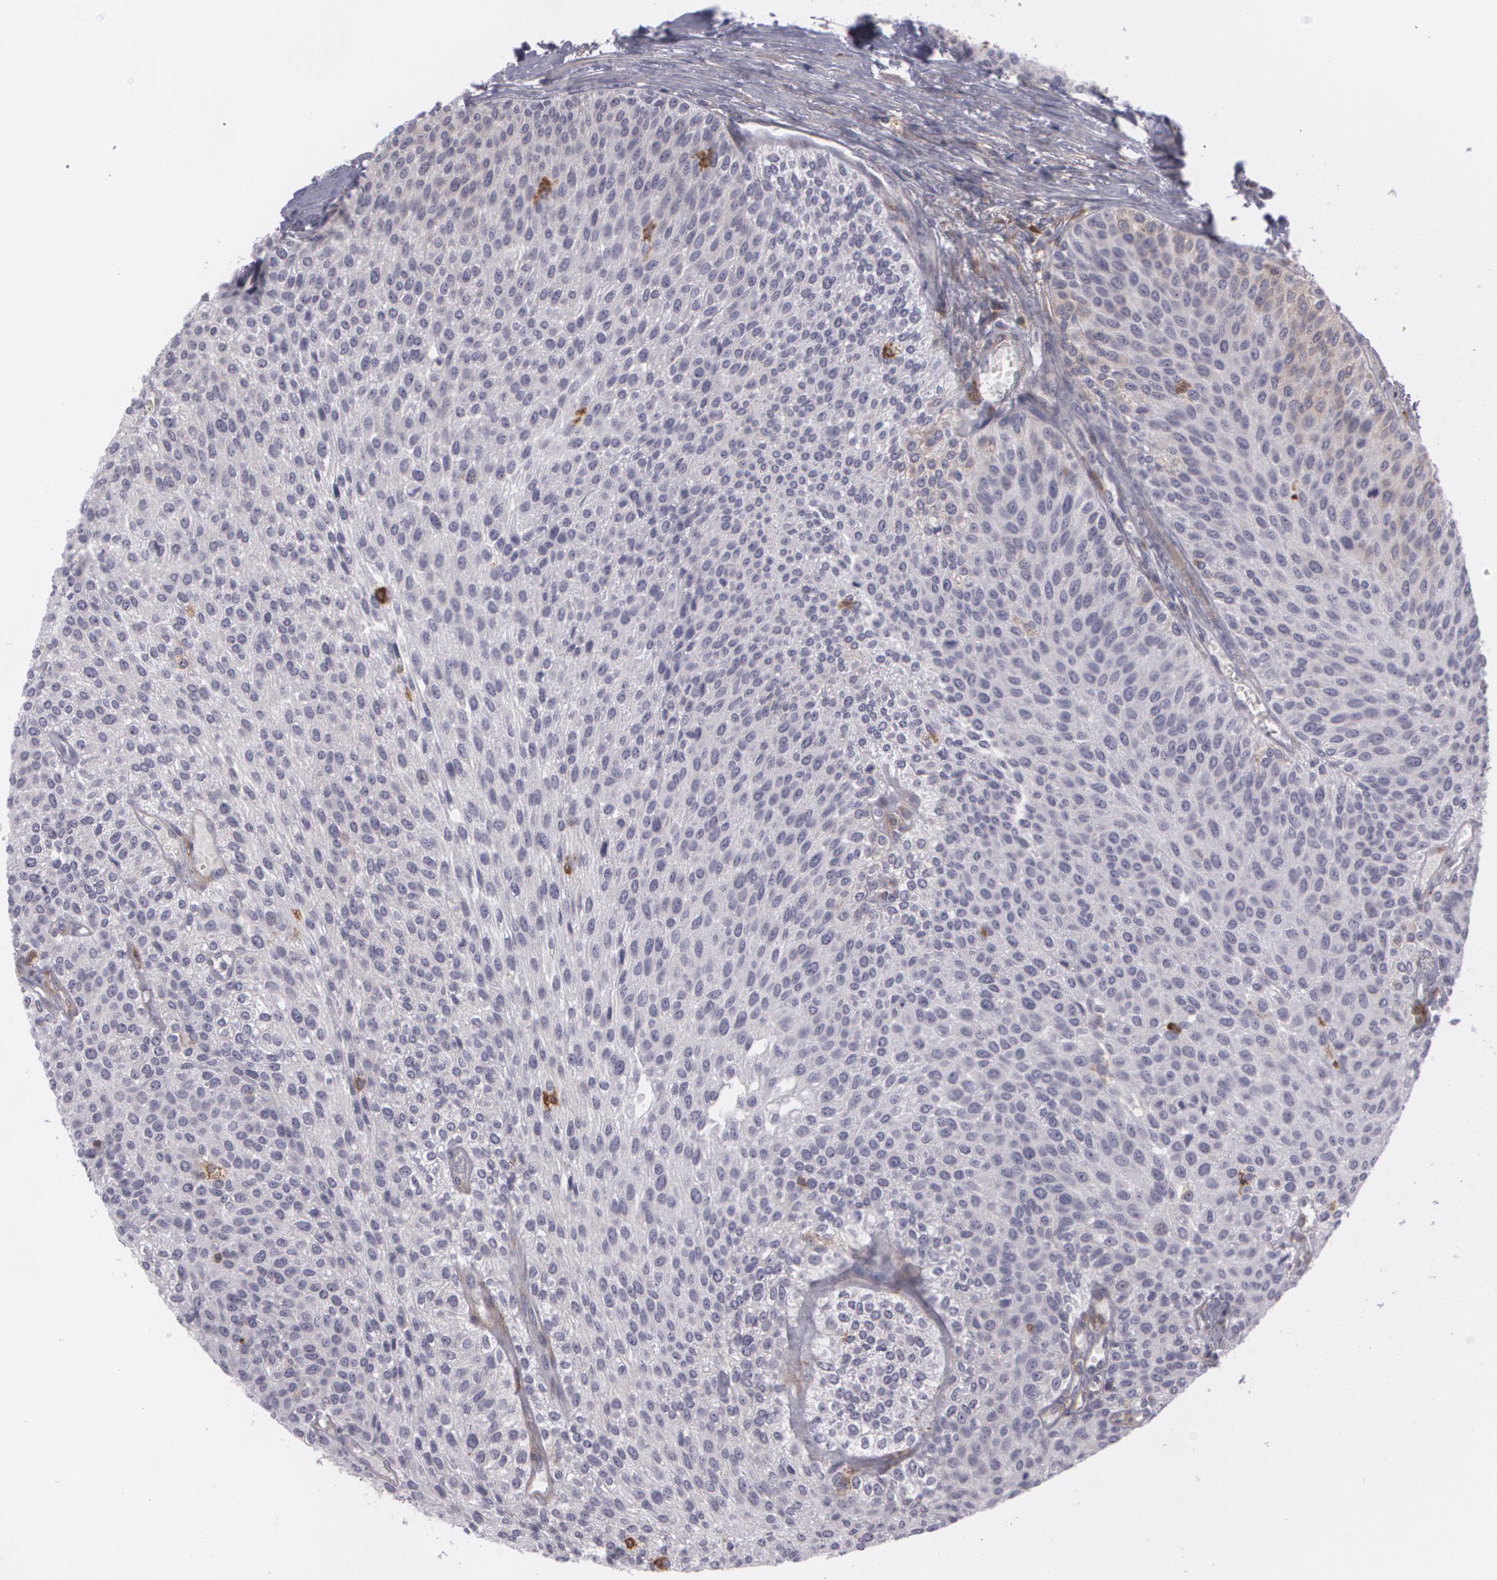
{"staining": {"intensity": "negative", "quantity": "none", "location": "none"}, "tissue": "urothelial cancer", "cell_type": "Tumor cells", "image_type": "cancer", "snomed": [{"axis": "morphology", "description": "Urothelial carcinoma, Low grade"}, {"axis": "topography", "description": "Urinary bladder"}], "caption": "Human low-grade urothelial carcinoma stained for a protein using IHC reveals no staining in tumor cells.", "gene": "BIN1", "patient": {"sex": "female", "age": 73}}